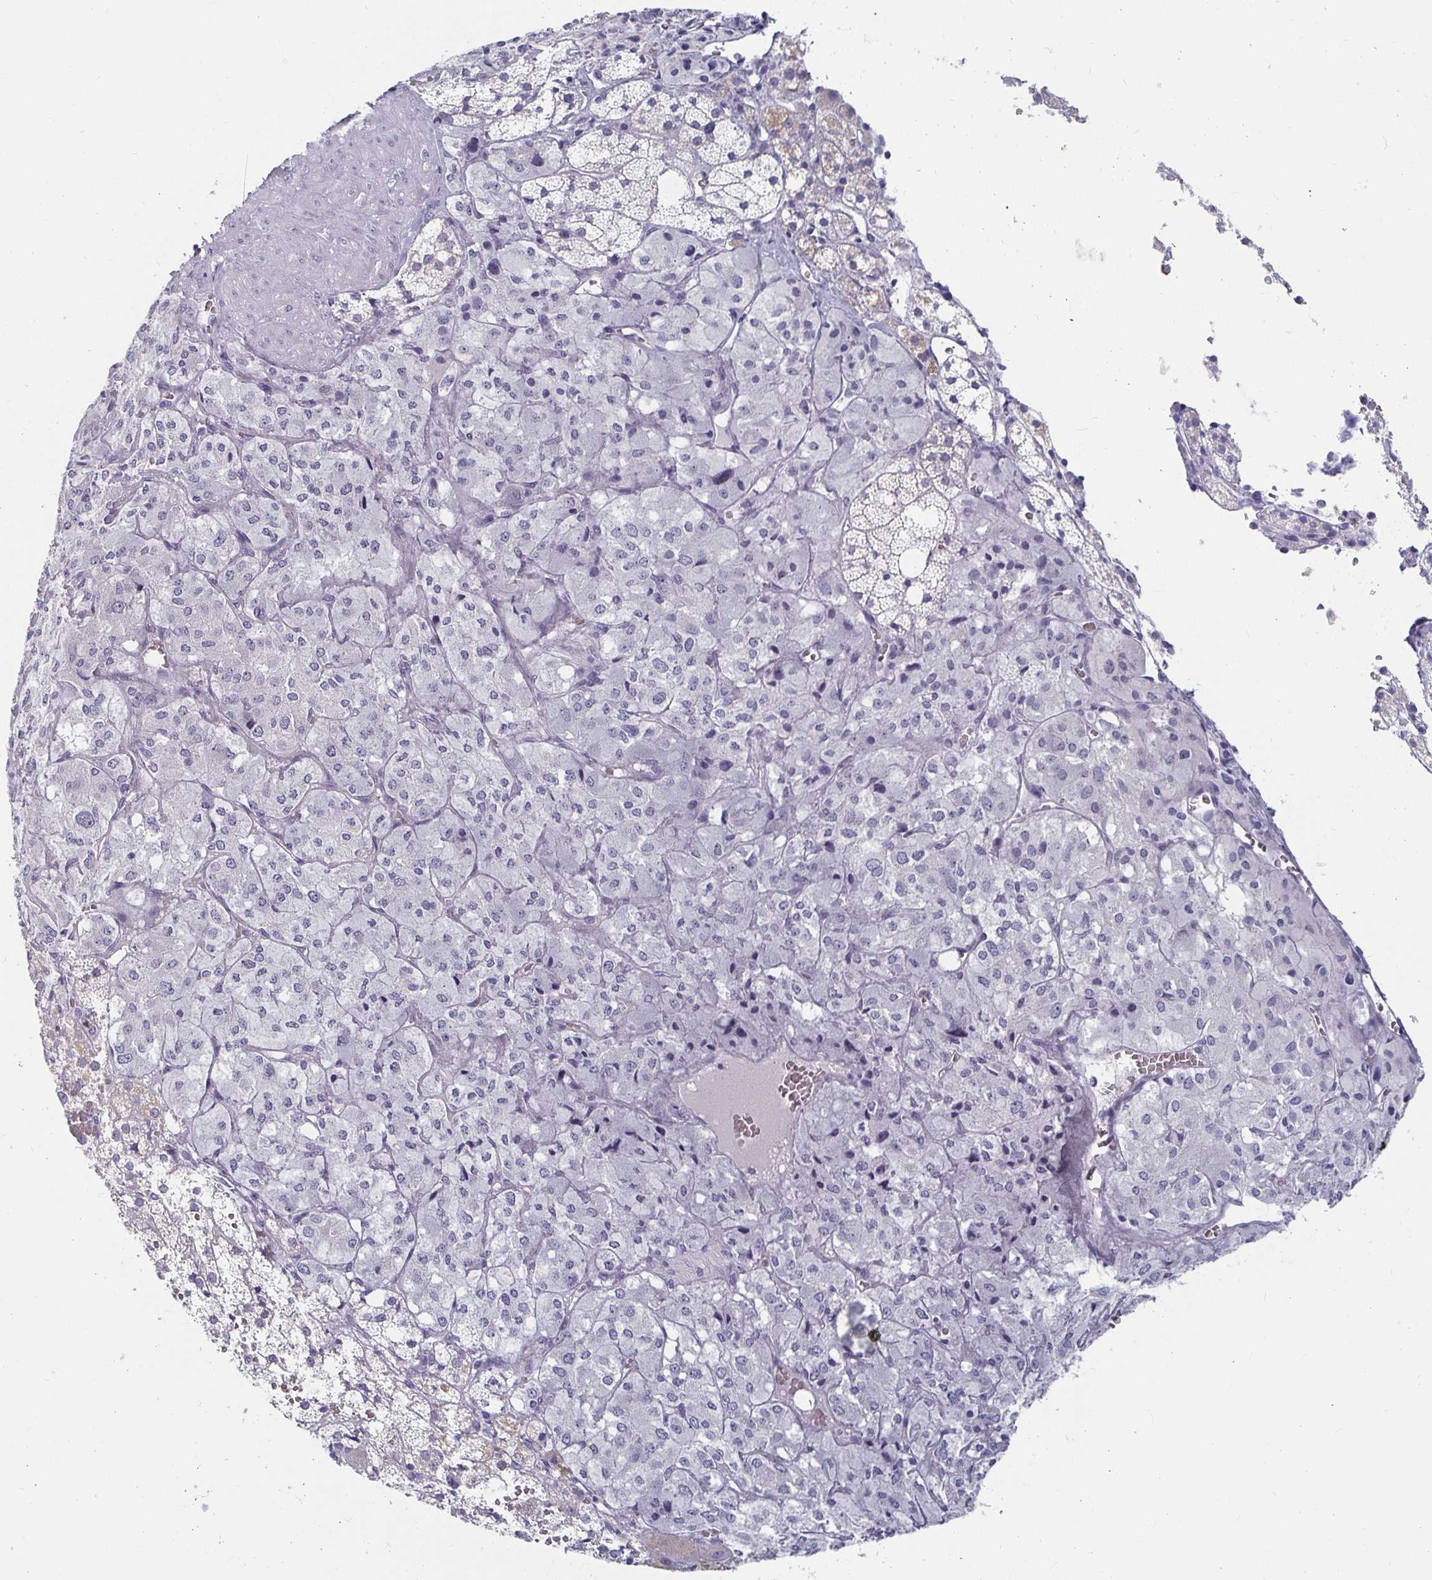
{"staining": {"intensity": "negative", "quantity": "none", "location": "none"}, "tissue": "adrenal gland", "cell_type": "Glandular cells", "image_type": "normal", "snomed": [{"axis": "morphology", "description": "Normal tissue, NOS"}, {"axis": "topography", "description": "Adrenal gland"}], "caption": "Immunohistochemistry of benign human adrenal gland exhibits no staining in glandular cells.", "gene": "CA9", "patient": {"sex": "male", "age": 53}}